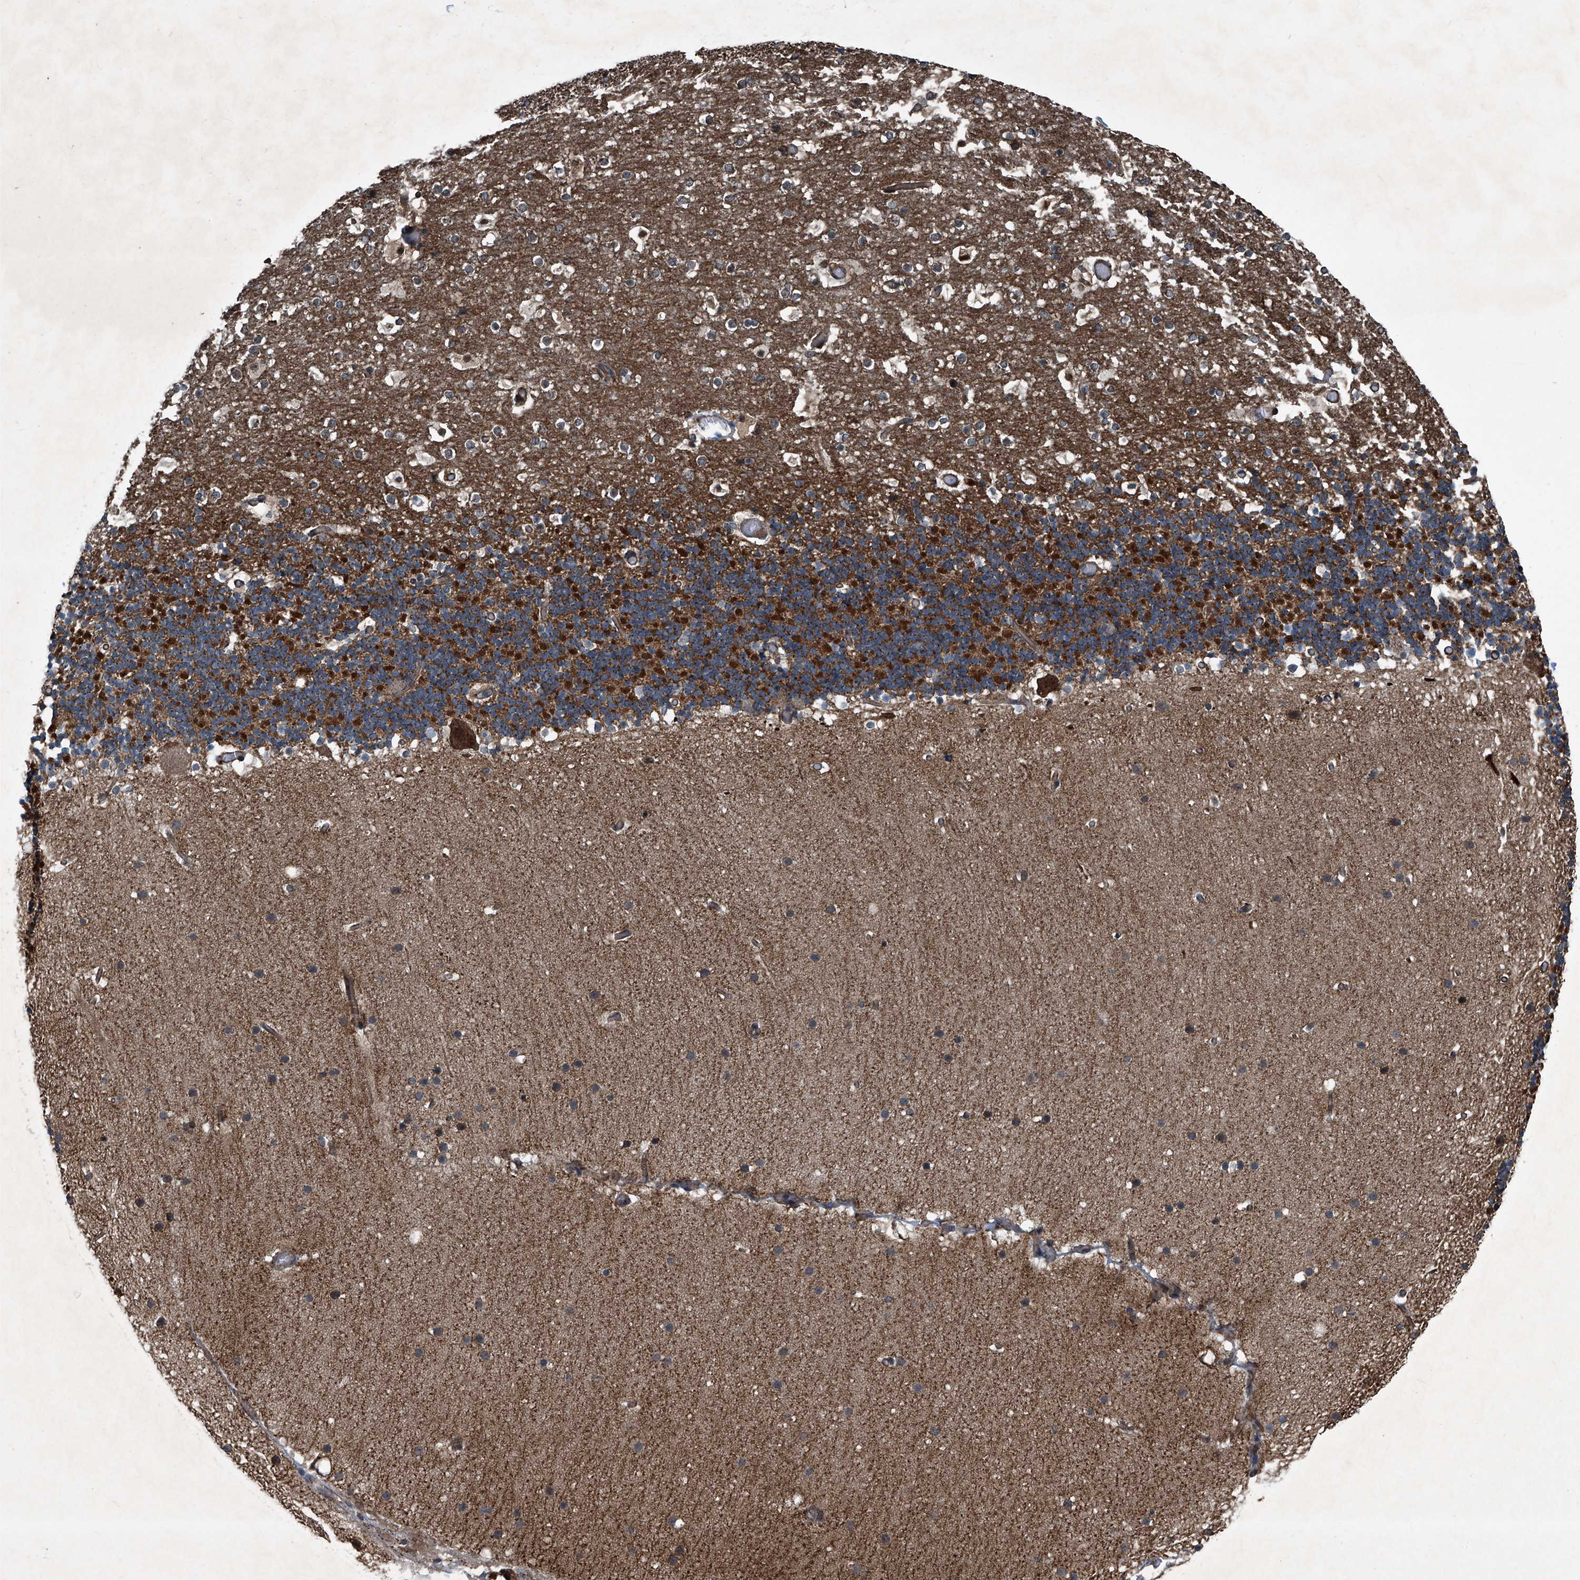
{"staining": {"intensity": "strong", "quantity": "25%-75%", "location": "cytoplasmic/membranous"}, "tissue": "cerebellum", "cell_type": "Cells in granular layer", "image_type": "normal", "snomed": [{"axis": "morphology", "description": "Normal tissue, NOS"}, {"axis": "topography", "description": "Cerebellum"}], "caption": "Normal cerebellum was stained to show a protein in brown. There is high levels of strong cytoplasmic/membranous positivity in approximately 25%-75% of cells in granular layer. The staining was performed using DAB (3,3'-diaminobenzidine) to visualize the protein expression in brown, while the nuclei were stained in blue with hematoxylin (Magnification: 20x).", "gene": "SENP2", "patient": {"sex": "male", "age": 57}}